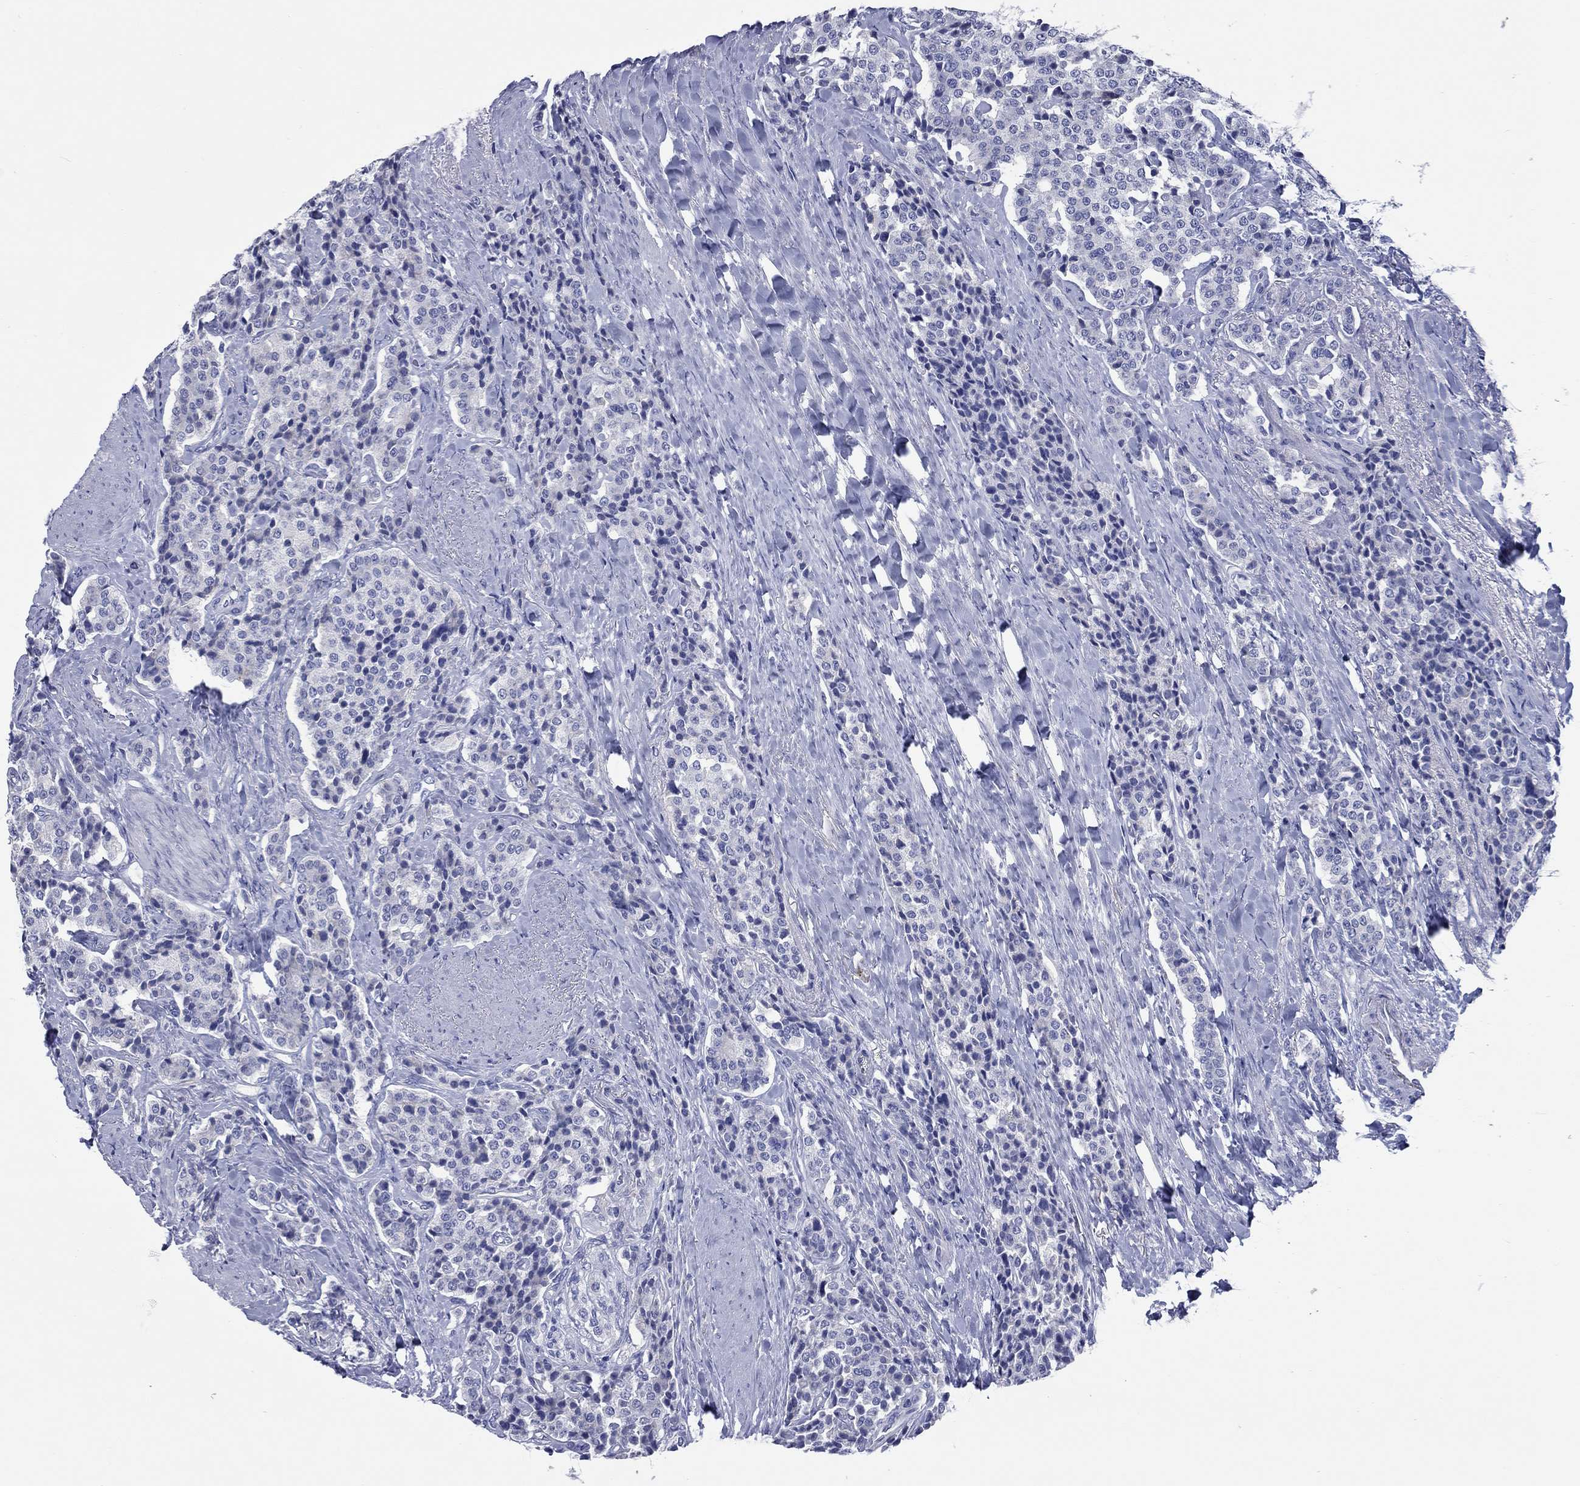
{"staining": {"intensity": "negative", "quantity": "none", "location": "none"}, "tissue": "carcinoid", "cell_type": "Tumor cells", "image_type": "cancer", "snomed": [{"axis": "morphology", "description": "Carcinoid, malignant, NOS"}, {"axis": "topography", "description": "Small intestine"}], "caption": "DAB (3,3'-diaminobenzidine) immunohistochemical staining of human malignant carcinoid reveals no significant staining in tumor cells. The staining was performed using DAB to visualize the protein expression in brown, while the nuclei were stained in blue with hematoxylin (Magnification: 20x).", "gene": "CCNA1", "patient": {"sex": "female", "age": 58}}